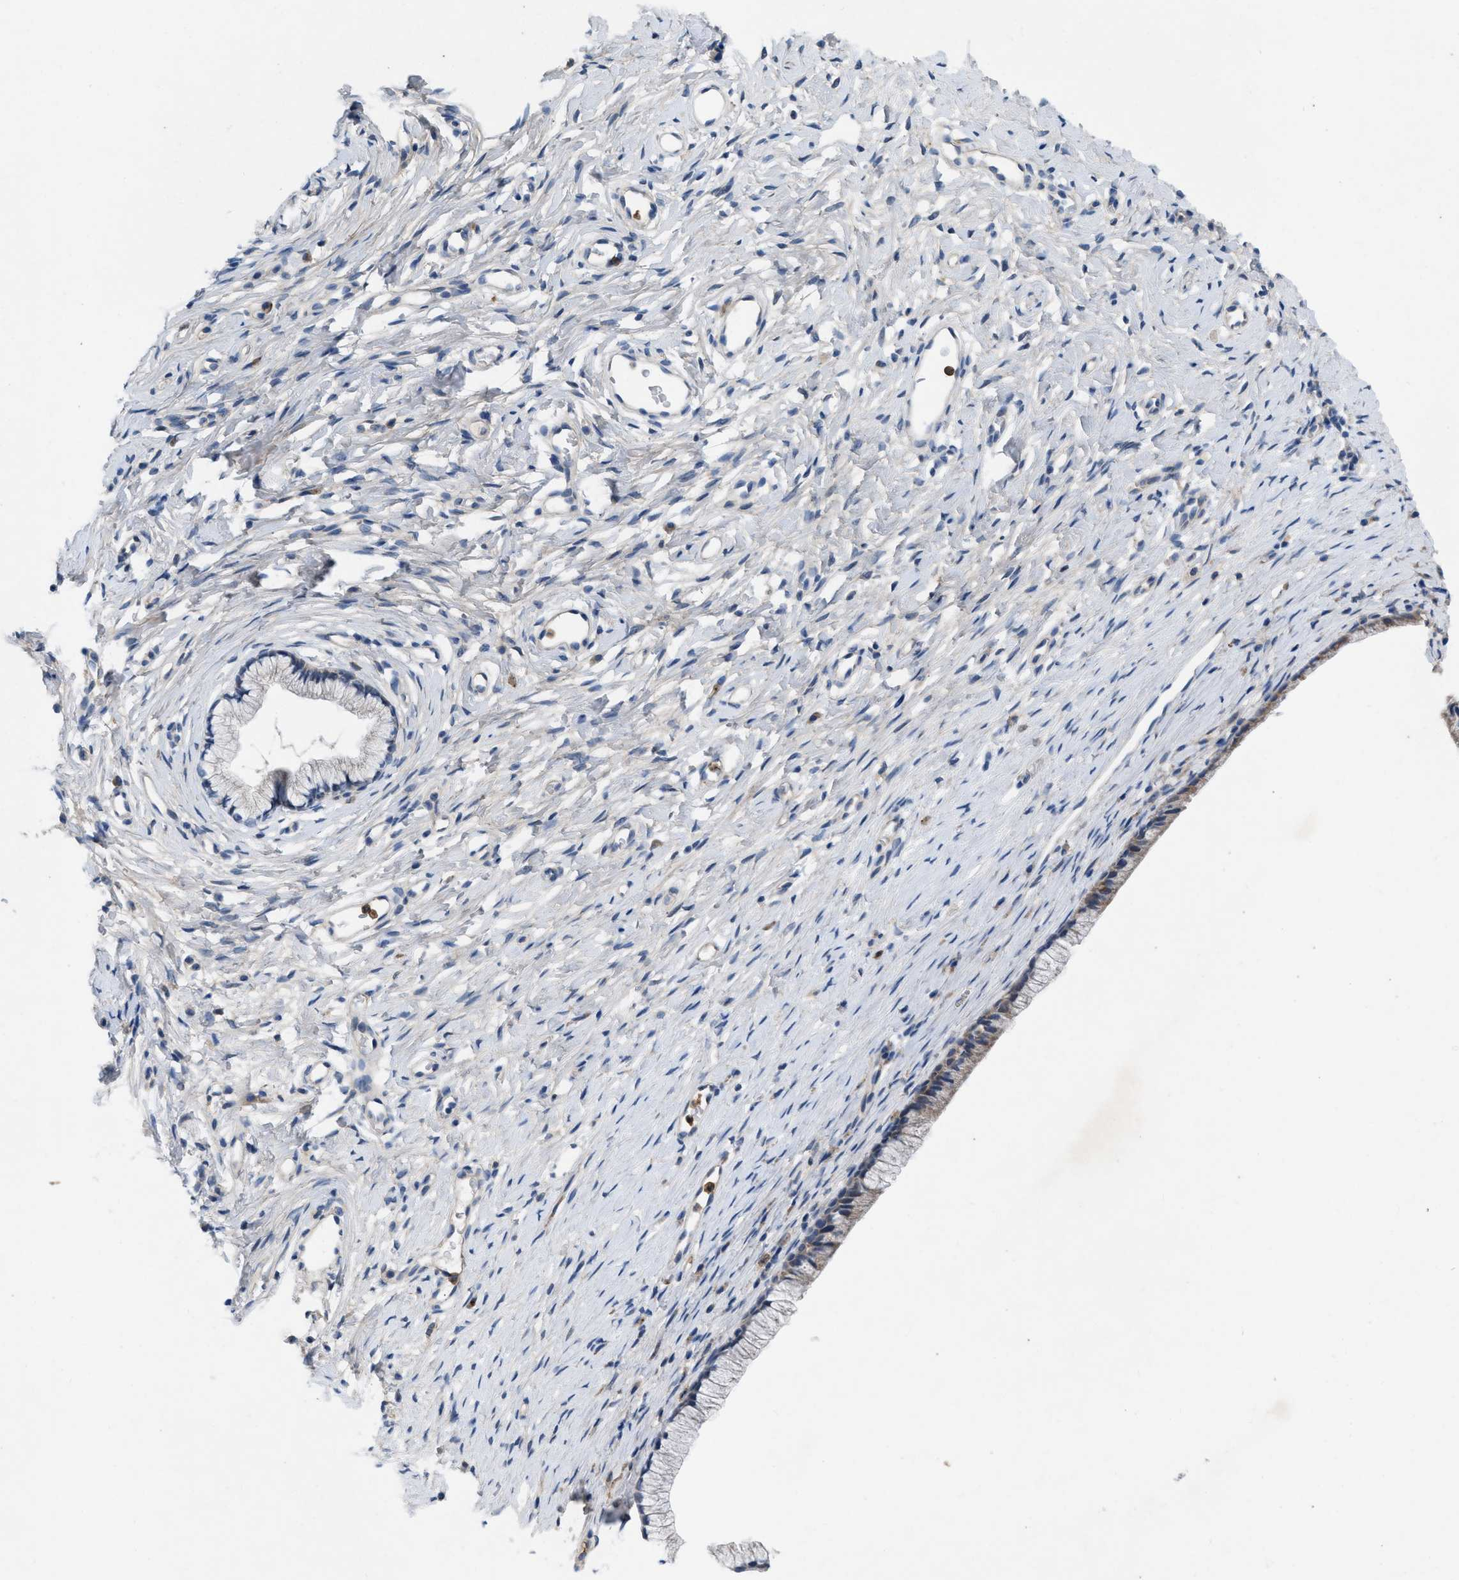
{"staining": {"intensity": "weak", "quantity": "<25%", "location": "cytoplasmic/membranous"}, "tissue": "cervix", "cell_type": "Glandular cells", "image_type": "normal", "snomed": [{"axis": "morphology", "description": "Normal tissue, NOS"}, {"axis": "topography", "description": "Cervix"}], "caption": "Immunohistochemistry image of normal cervix: human cervix stained with DAB exhibits no significant protein expression in glandular cells. (Brightfield microscopy of DAB immunohistochemistry at high magnification).", "gene": "PLPPR5", "patient": {"sex": "female", "age": 77}}